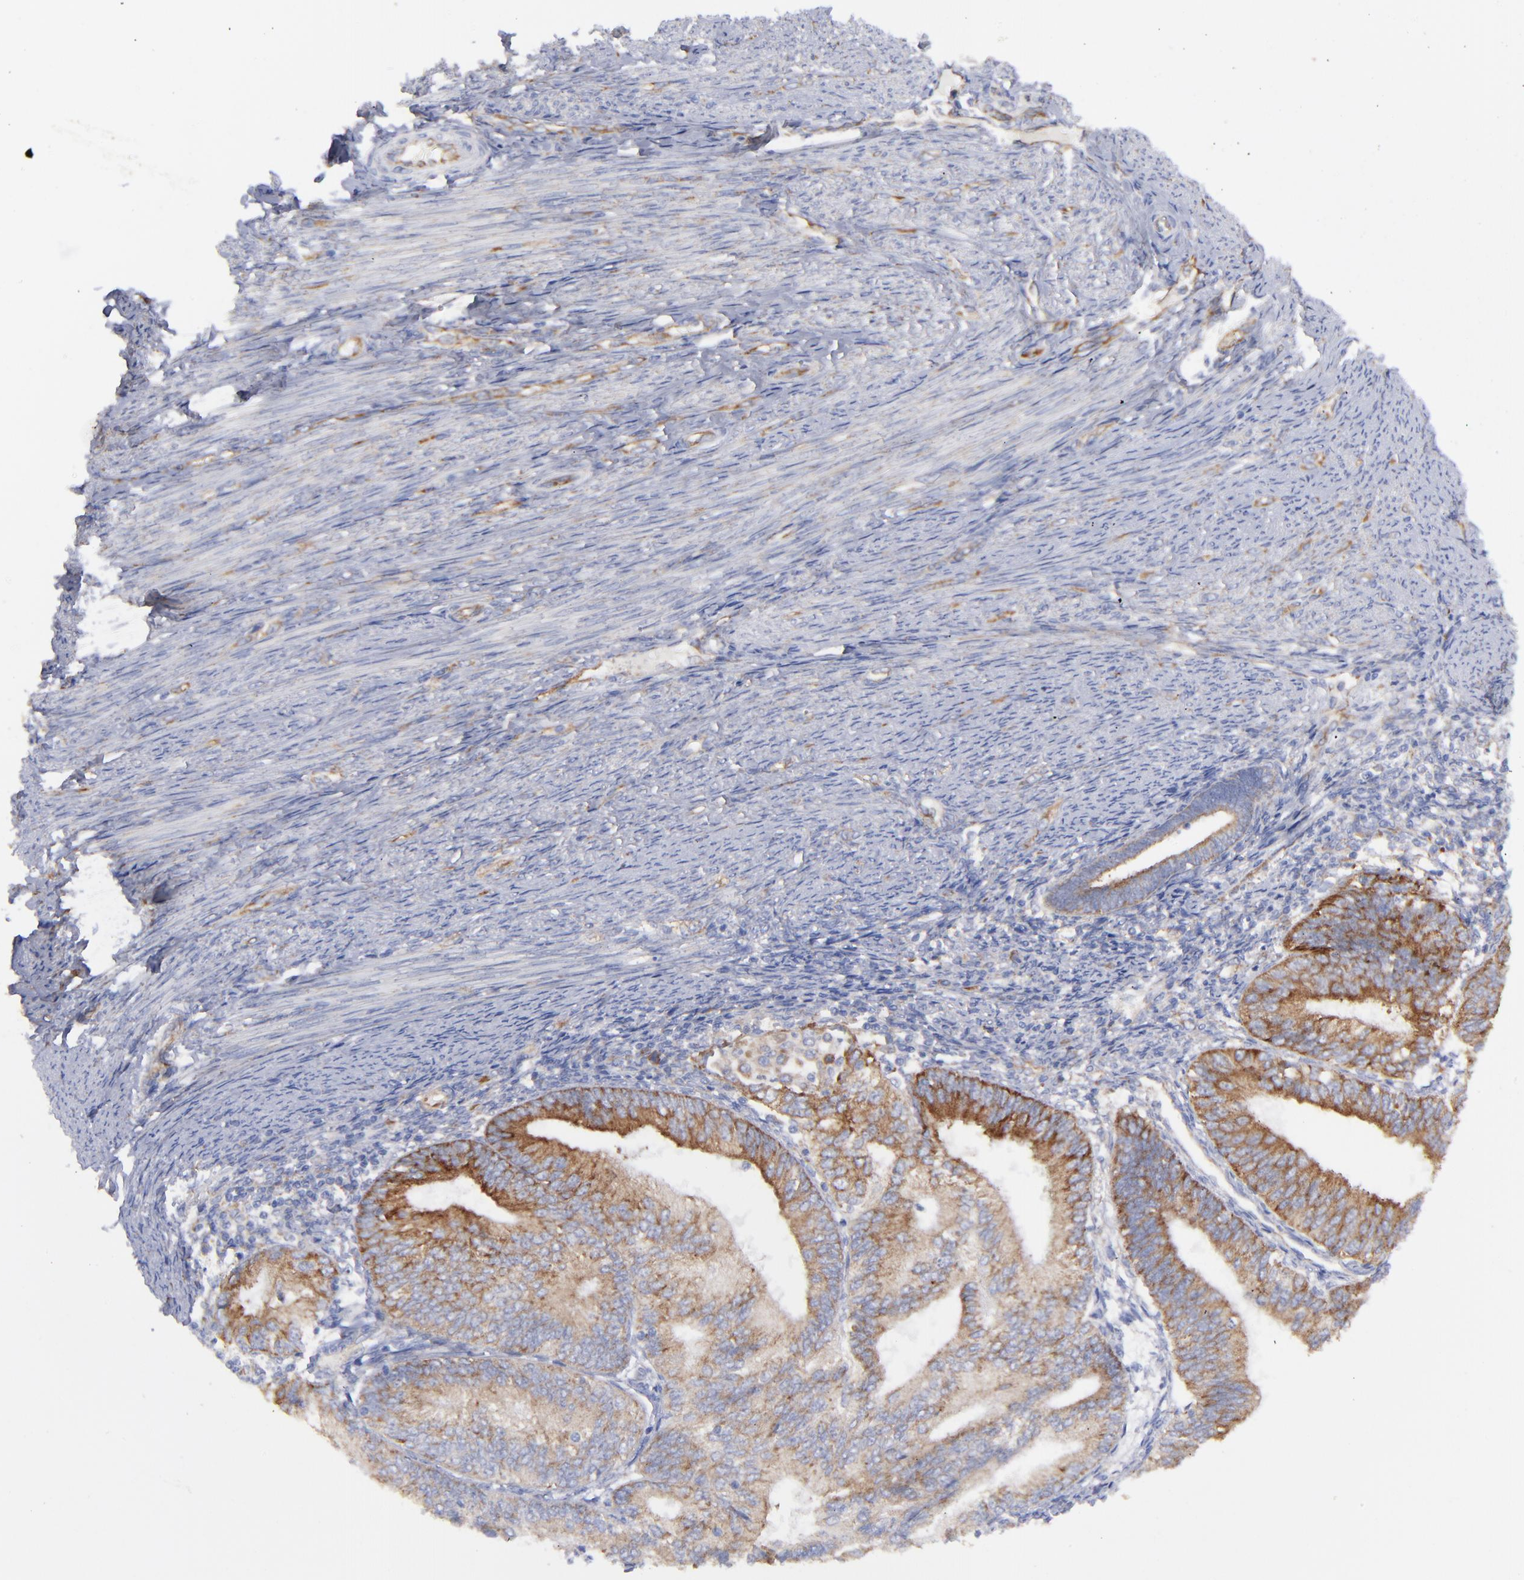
{"staining": {"intensity": "strong", "quantity": ">75%", "location": "cytoplasmic/membranous"}, "tissue": "endometrial cancer", "cell_type": "Tumor cells", "image_type": "cancer", "snomed": [{"axis": "morphology", "description": "Adenocarcinoma, NOS"}, {"axis": "topography", "description": "Endometrium"}], "caption": "IHC of human adenocarcinoma (endometrial) reveals high levels of strong cytoplasmic/membranous staining in about >75% of tumor cells. The protein is stained brown, and the nuclei are stained in blue (DAB IHC with brightfield microscopy, high magnification).", "gene": "EIF2AK2", "patient": {"sex": "female", "age": 55}}